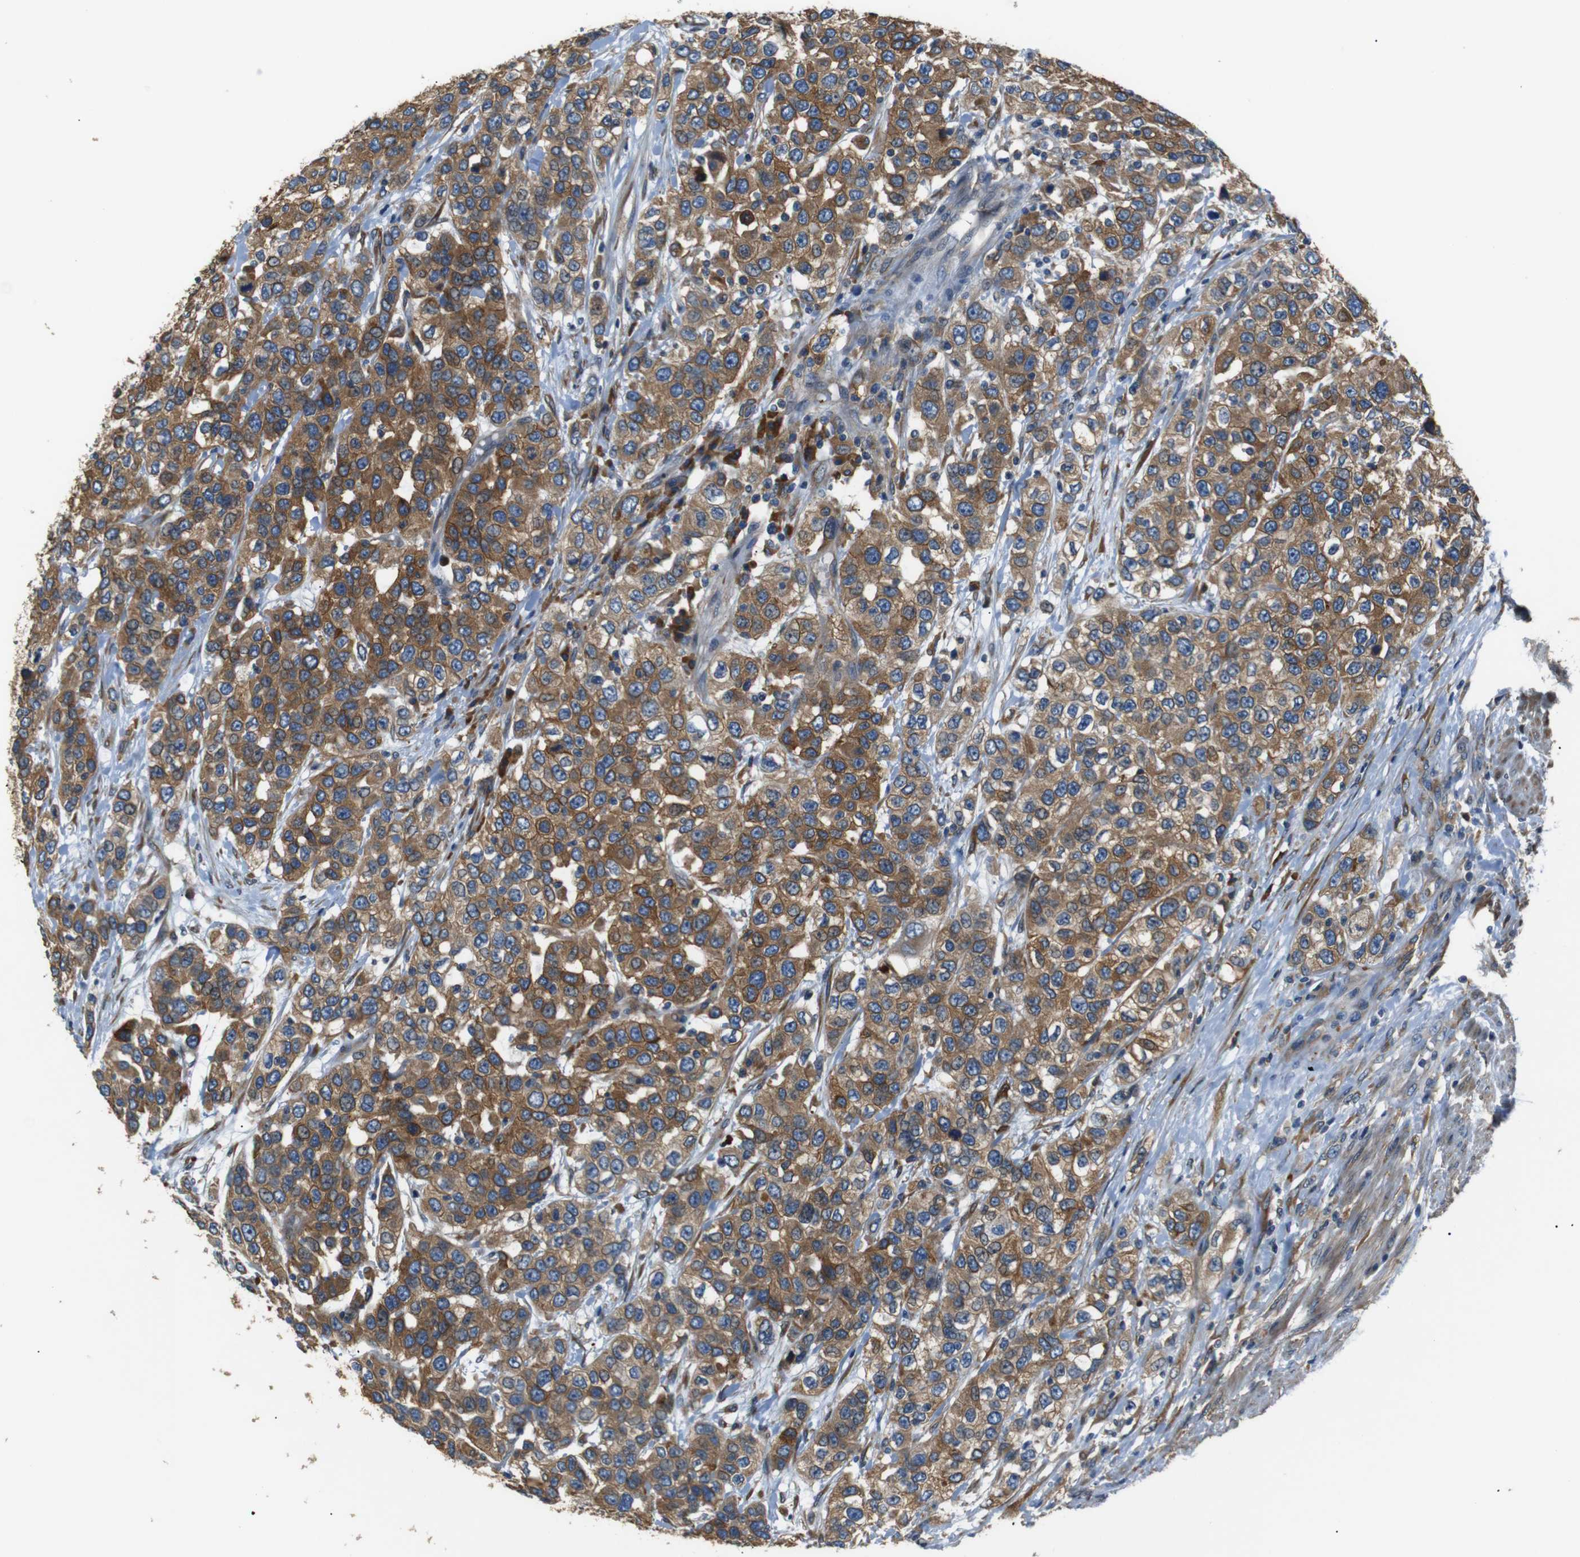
{"staining": {"intensity": "moderate", "quantity": ">75%", "location": "cytoplasmic/membranous"}, "tissue": "urothelial cancer", "cell_type": "Tumor cells", "image_type": "cancer", "snomed": [{"axis": "morphology", "description": "Urothelial carcinoma, High grade"}, {"axis": "topography", "description": "Urinary bladder"}], "caption": "Urothelial carcinoma (high-grade) stained with a protein marker displays moderate staining in tumor cells.", "gene": "TMED2", "patient": {"sex": "female", "age": 80}}